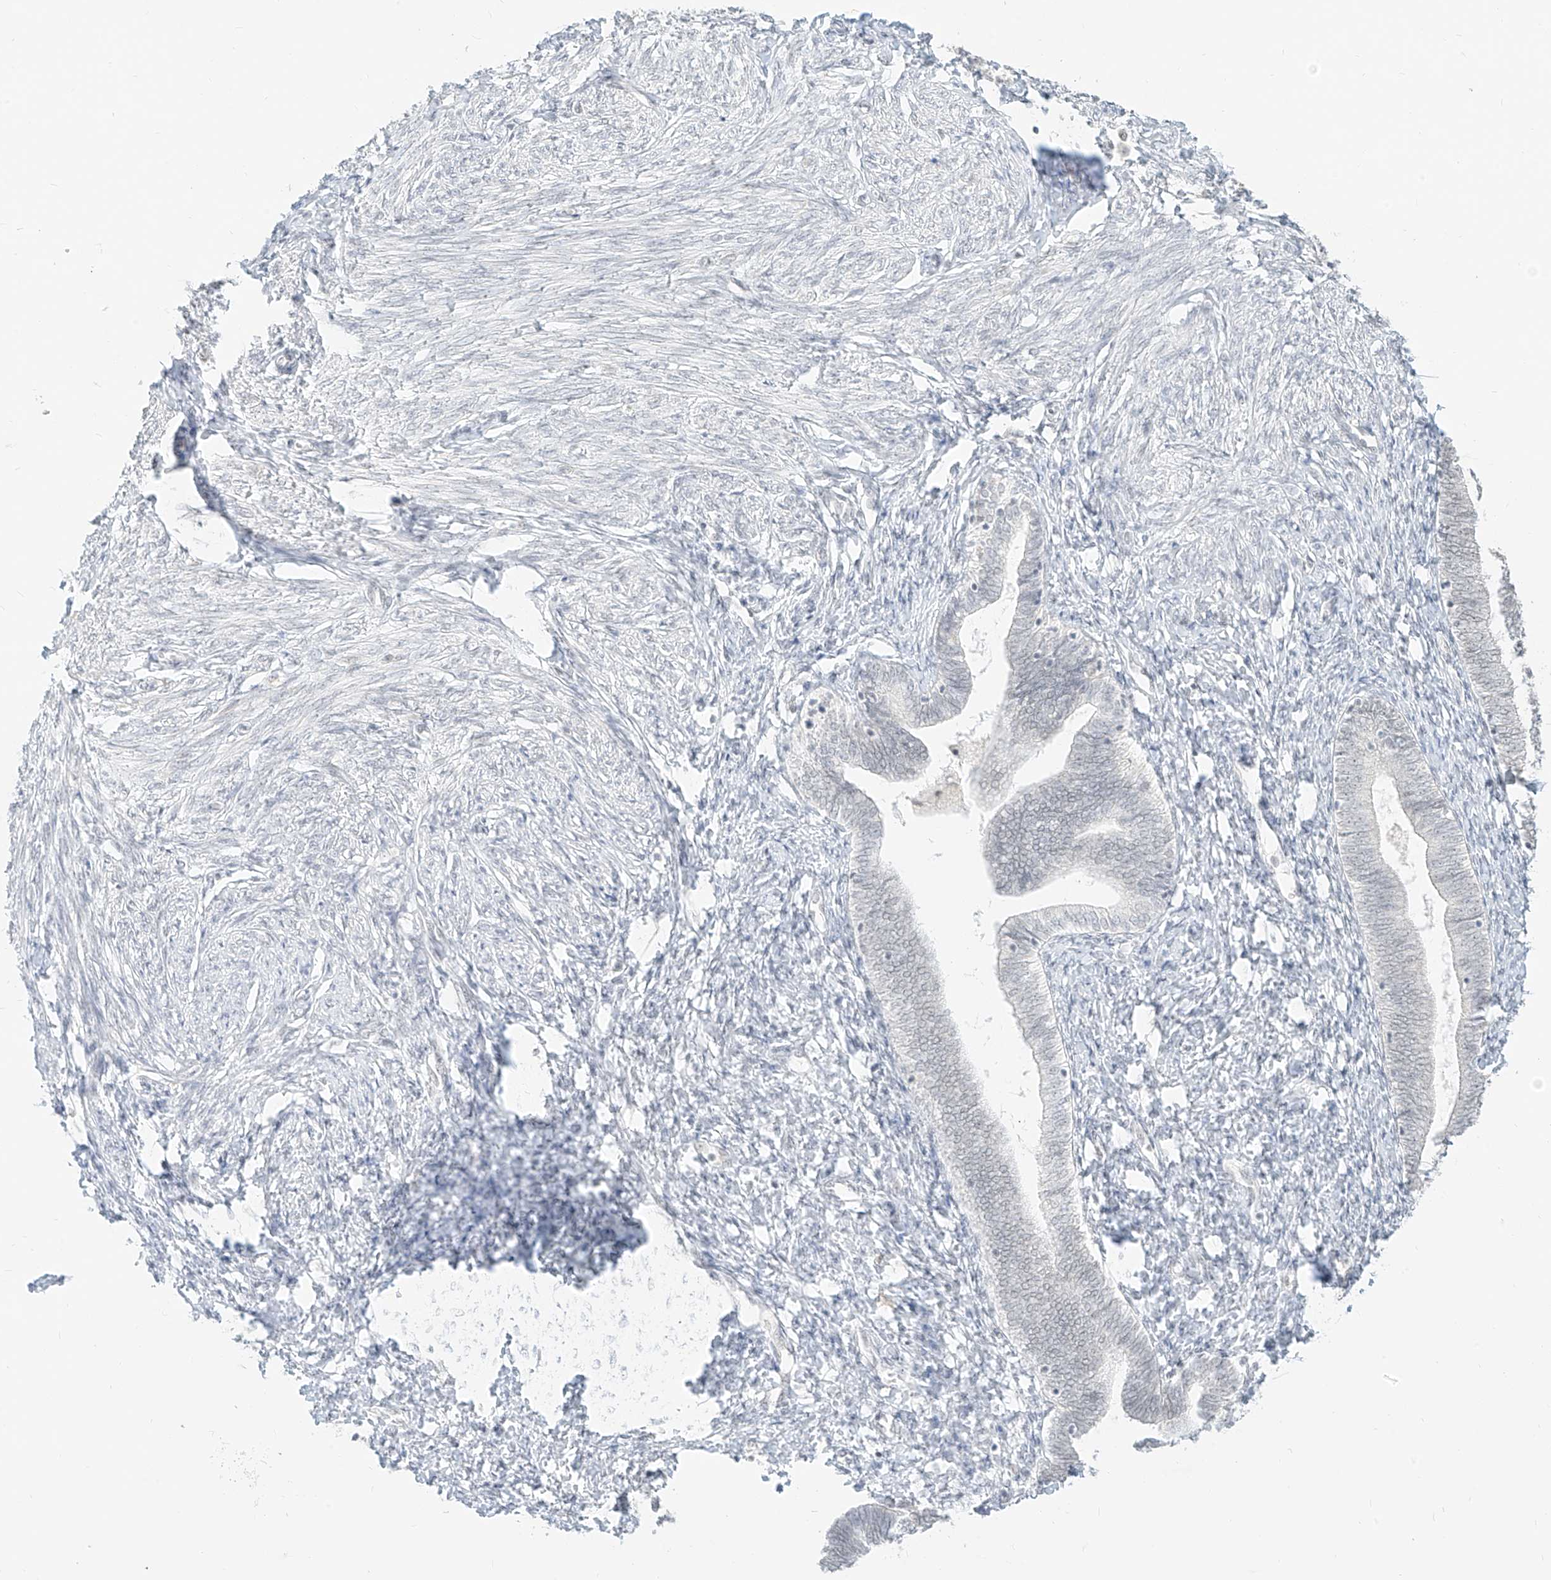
{"staining": {"intensity": "weak", "quantity": "<25%", "location": "nuclear"}, "tissue": "endometrium", "cell_type": "Cells in endometrial stroma", "image_type": "normal", "snomed": [{"axis": "morphology", "description": "Normal tissue, NOS"}, {"axis": "topography", "description": "Endometrium"}], "caption": "This is a micrograph of immunohistochemistry (IHC) staining of unremarkable endometrium, which shows no positivity in cells in endometrial stroma.", "gene": "SUPT5H", "patient": {"sex": "female", "age": 72}}